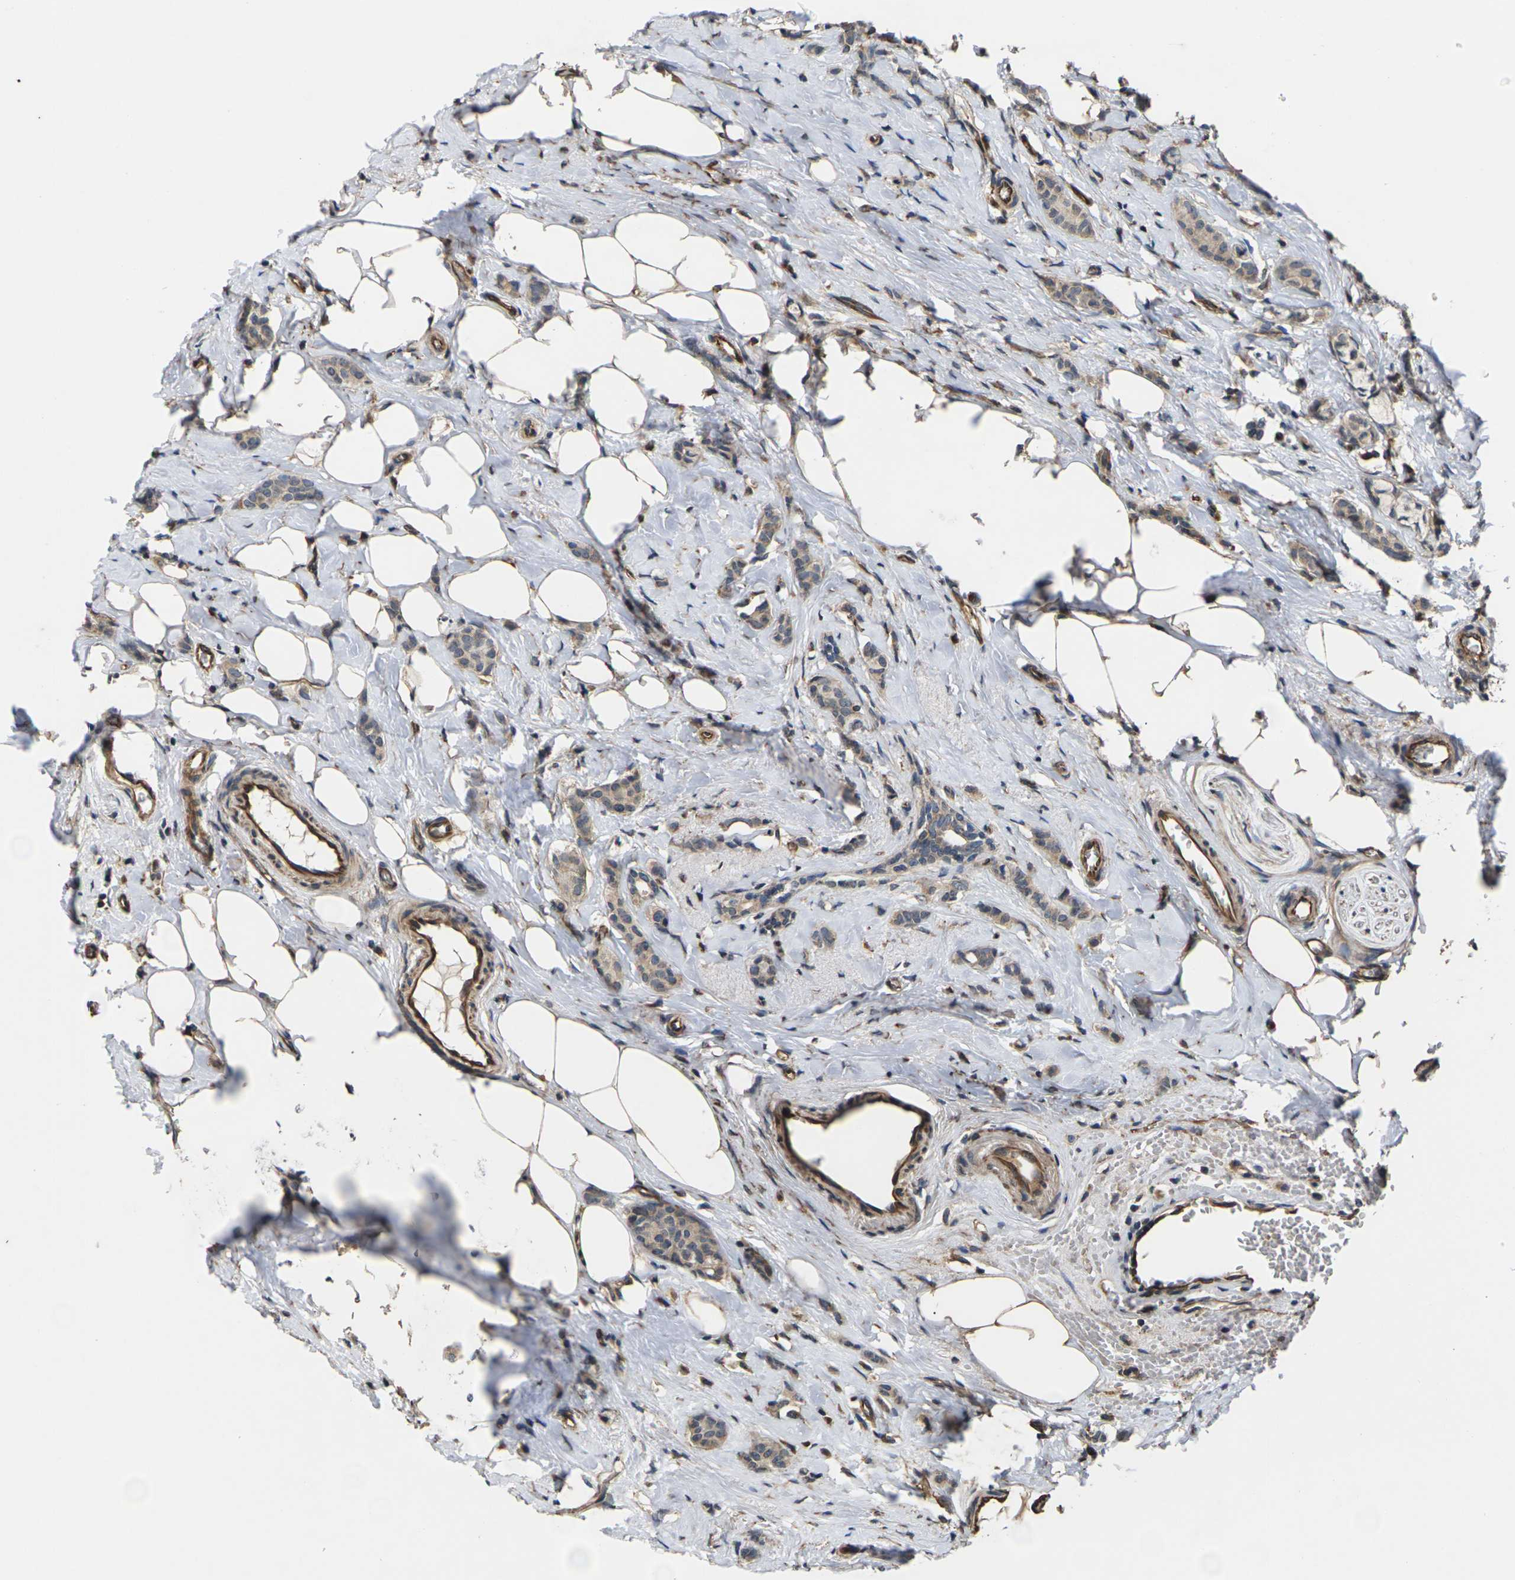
{"staining": {"intensity": "weak", "quantity": ">75%", "location": "cytoplasmic/membranous"}, "tissue": "breast cancer", "cell_type": "Tumor cells", "image_type": "cancer", "snomed": [{"axis": "morphology", "description": "Lobular carcinoma"}, {"axis": "topography", "description": "Breast"}], "caption": "Protein staining of breast lobular carcinoma tissue reveals weak cytoplasmic/membranous expression in approximately >75% of tumor cells.", "gene": "DKK2", "patient": {"sex": "female", "age": 60}}